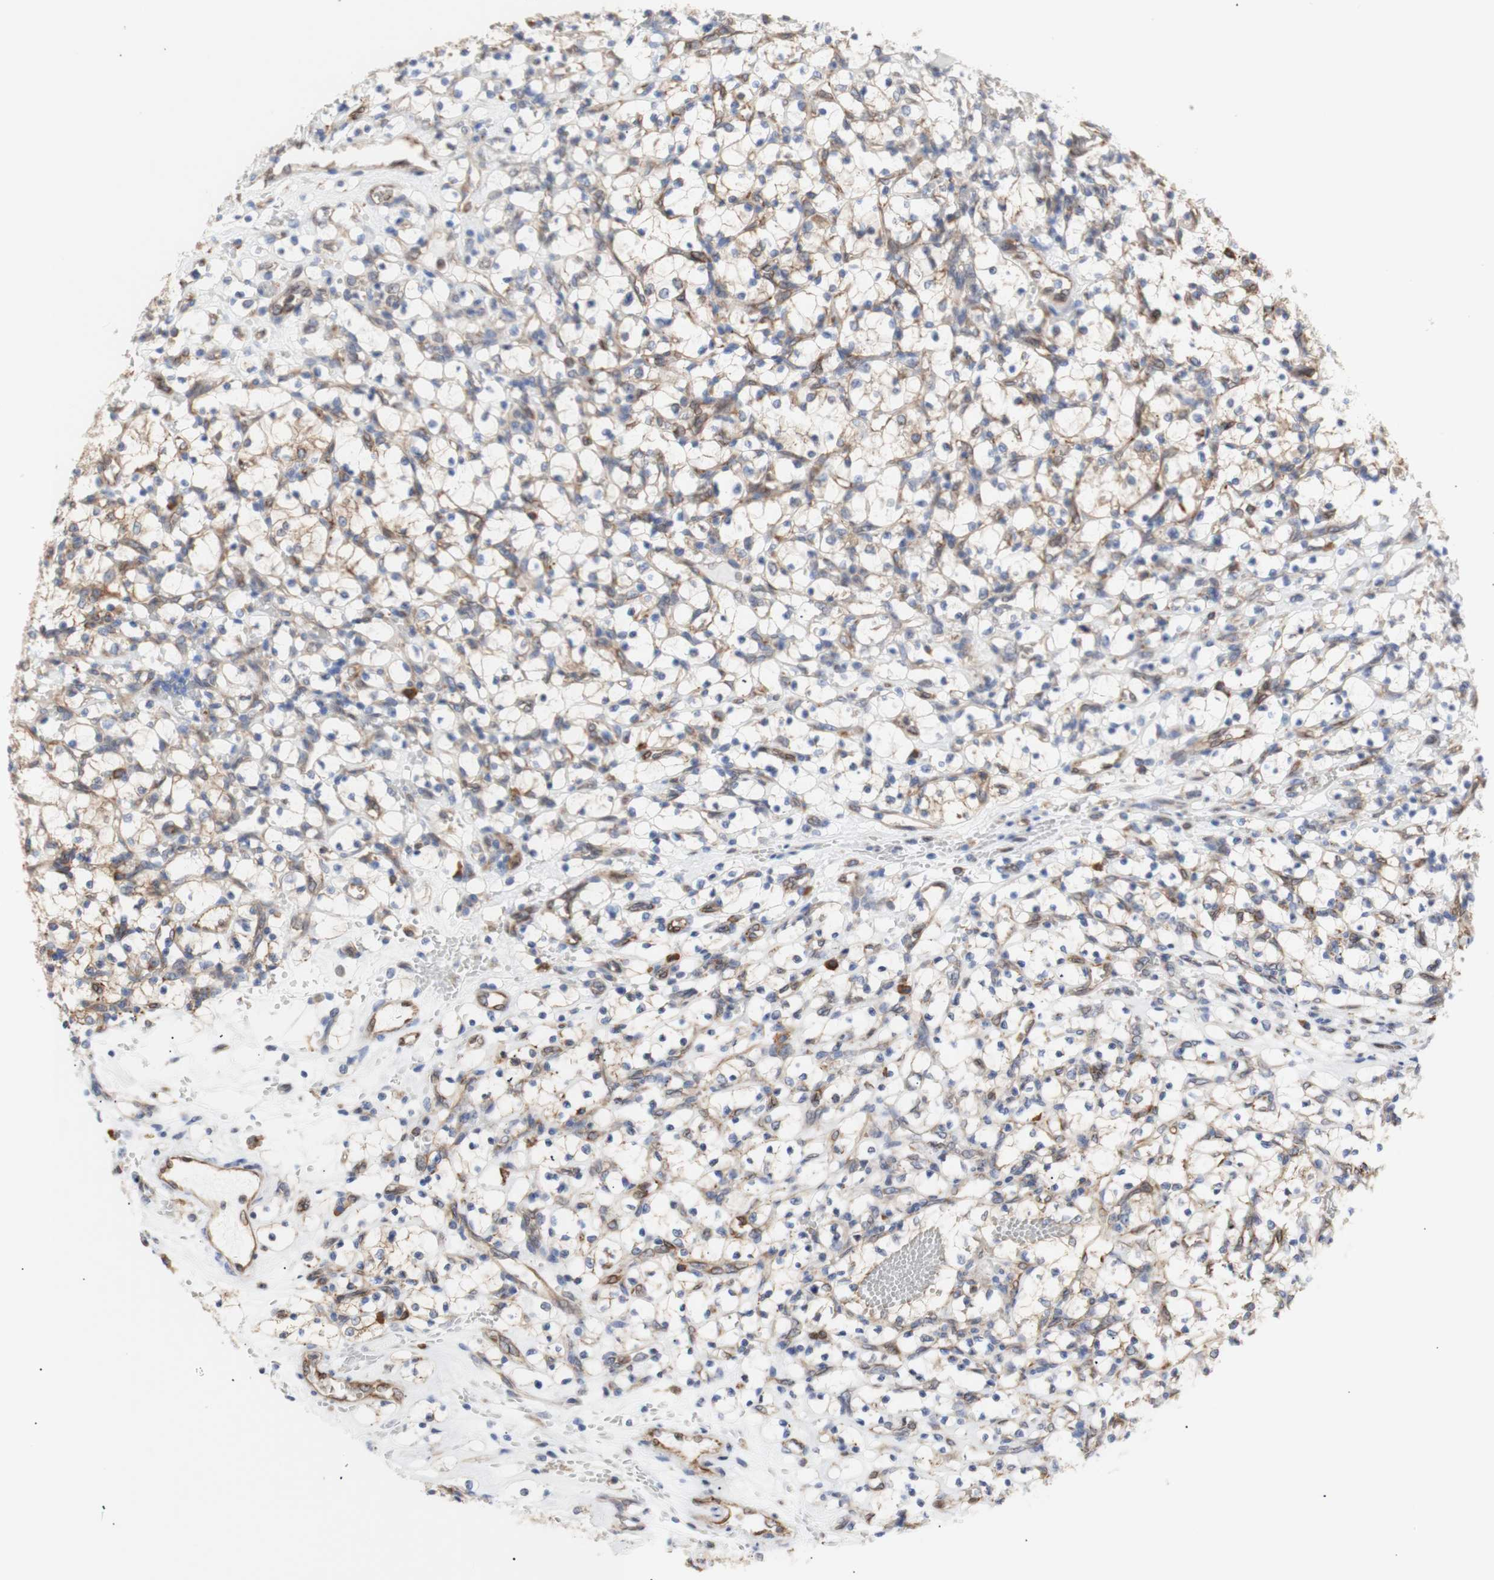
{"staining": {"intensity": "weak", "quantity": "<25%", "location": "cytoplasmic/membranous"}, "tissue": "renal cancer", "cell_type": "Tumor cells", "image_type": "cancer", "snomed": [{"axis": "morphology", "description": "Adenocarcinoma, NOS"}, {"axis": "topography", "description": "Kidney"}], "caption": "The photomicrograph exhibits no staining of tumor cells in adenocarcinoma (renal).", "gene": "ERLIN1", "patient": {"sex": "female", "age": 69}}